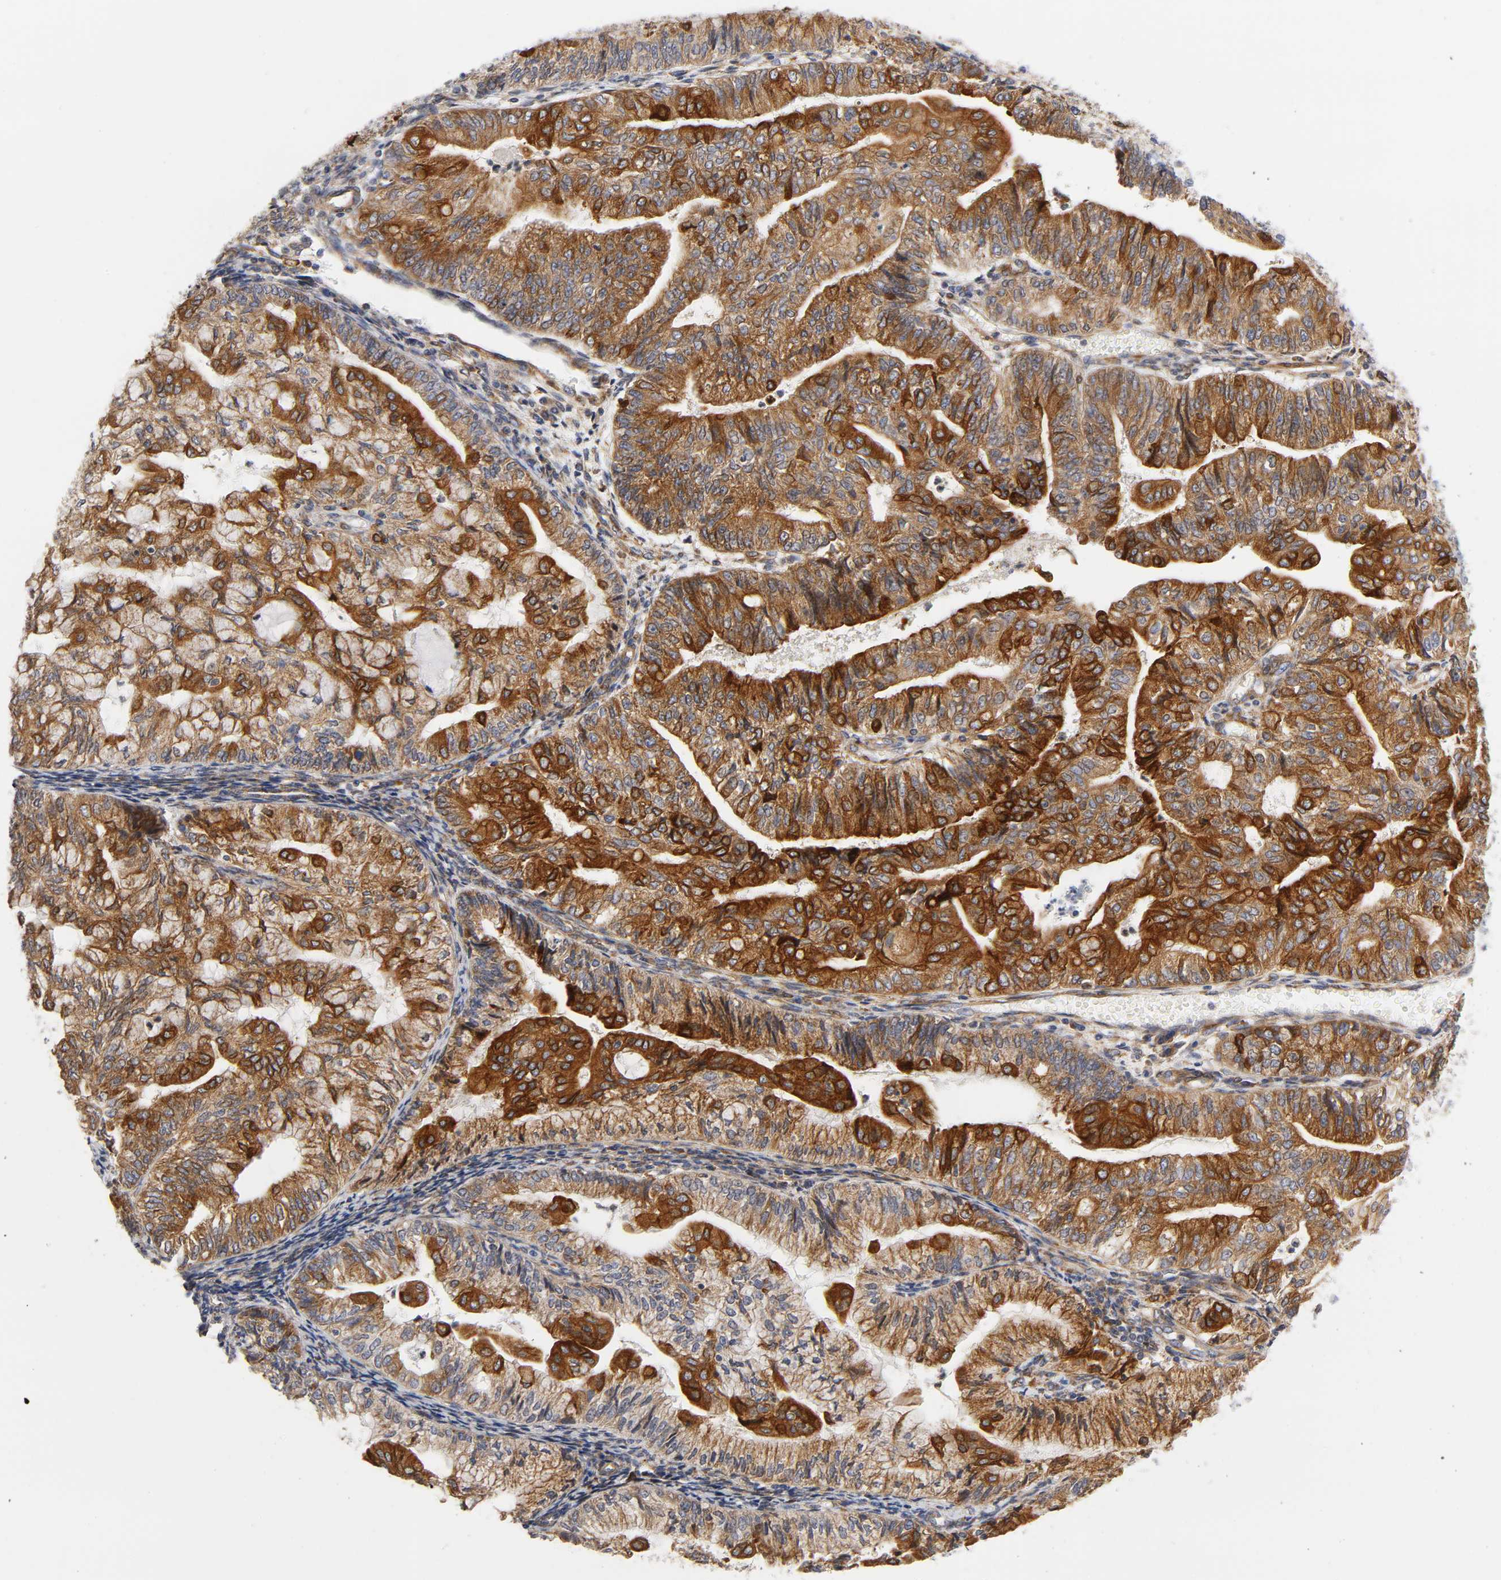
{"staining": {"intensity": "strong", "quantity": ">75%", "location": "cytoplasmic/membranous"}, "tissue": "endometrial cancer", "cell_type": "Tumor cells", "image_type": "cancer", "snomed": [{"axis": "morphology", "description": "Adenocarcinoma, NOS"}, {"axis": "topography", "description": "Endometrium"}], "caption": "Protein staining of endometrial cancer (adenocarcinoma) tissue demonstrates strong cytoplasmic/membranous positivity in approximately >75% of tumor cells. The staining was performed using DAB, with brown indicating positive protein expression. Nuclei are stained blue with hematoxylin.", "gene": "POR", "patient": {"sex": "female", "age": 59}}